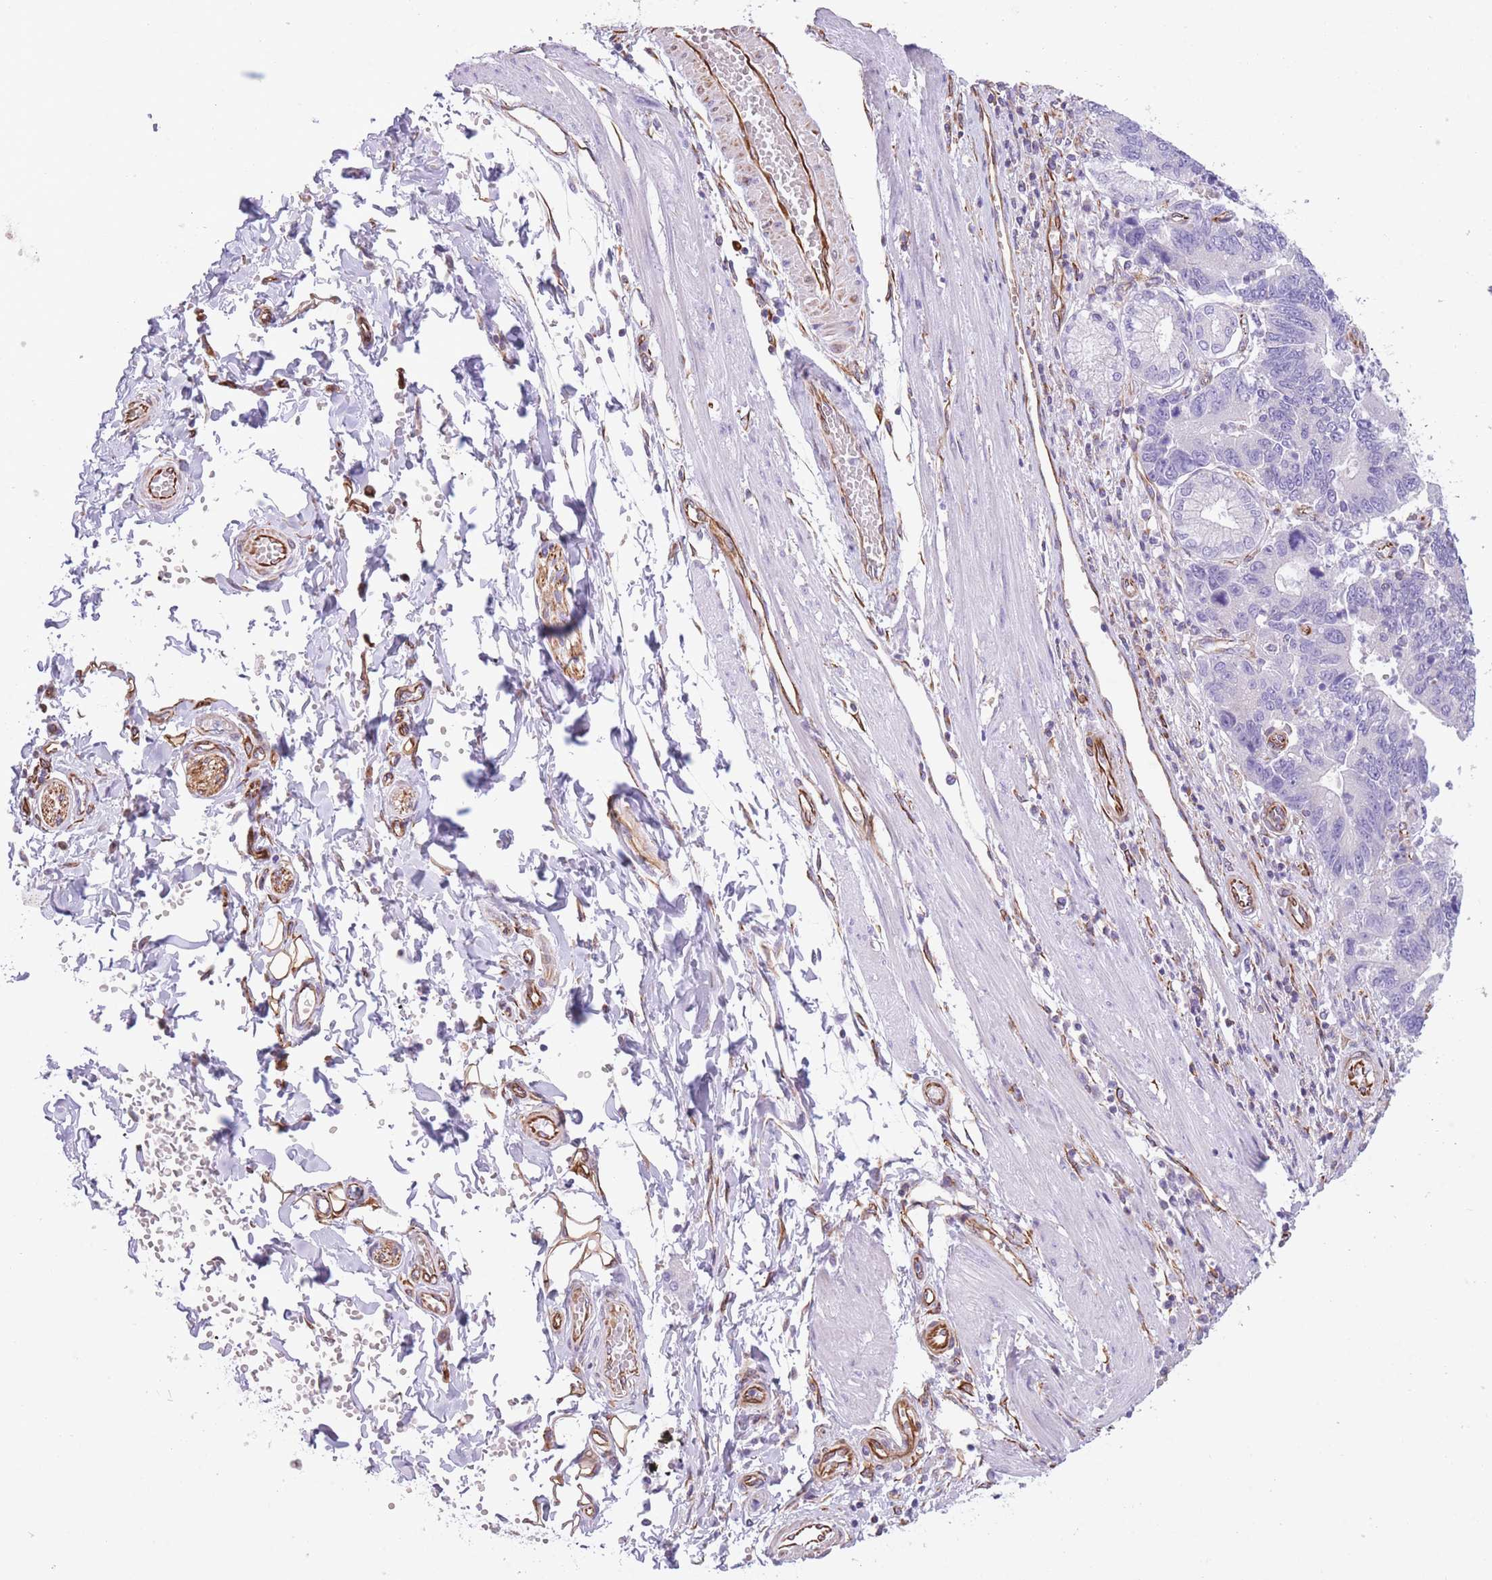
{"staining": {"intensity": "negative", "quantity": "none", "location": "none"}, "tissue": "stomach cancer", "cell_type": "Tumor cells", "image_type": "cancer", "snomed": [{"axis": "morphology", "description": "Adenocarcinoma, NOS"}, {"axis": "topography", "description": "Stomach"}], "caption": "Human stomach adenocarcinoma stained for a protein using immunohistochemistry shows no staining in tumor cells.", "gene": "PTCD1", "patient": {"sex": "male", "age": 59}}